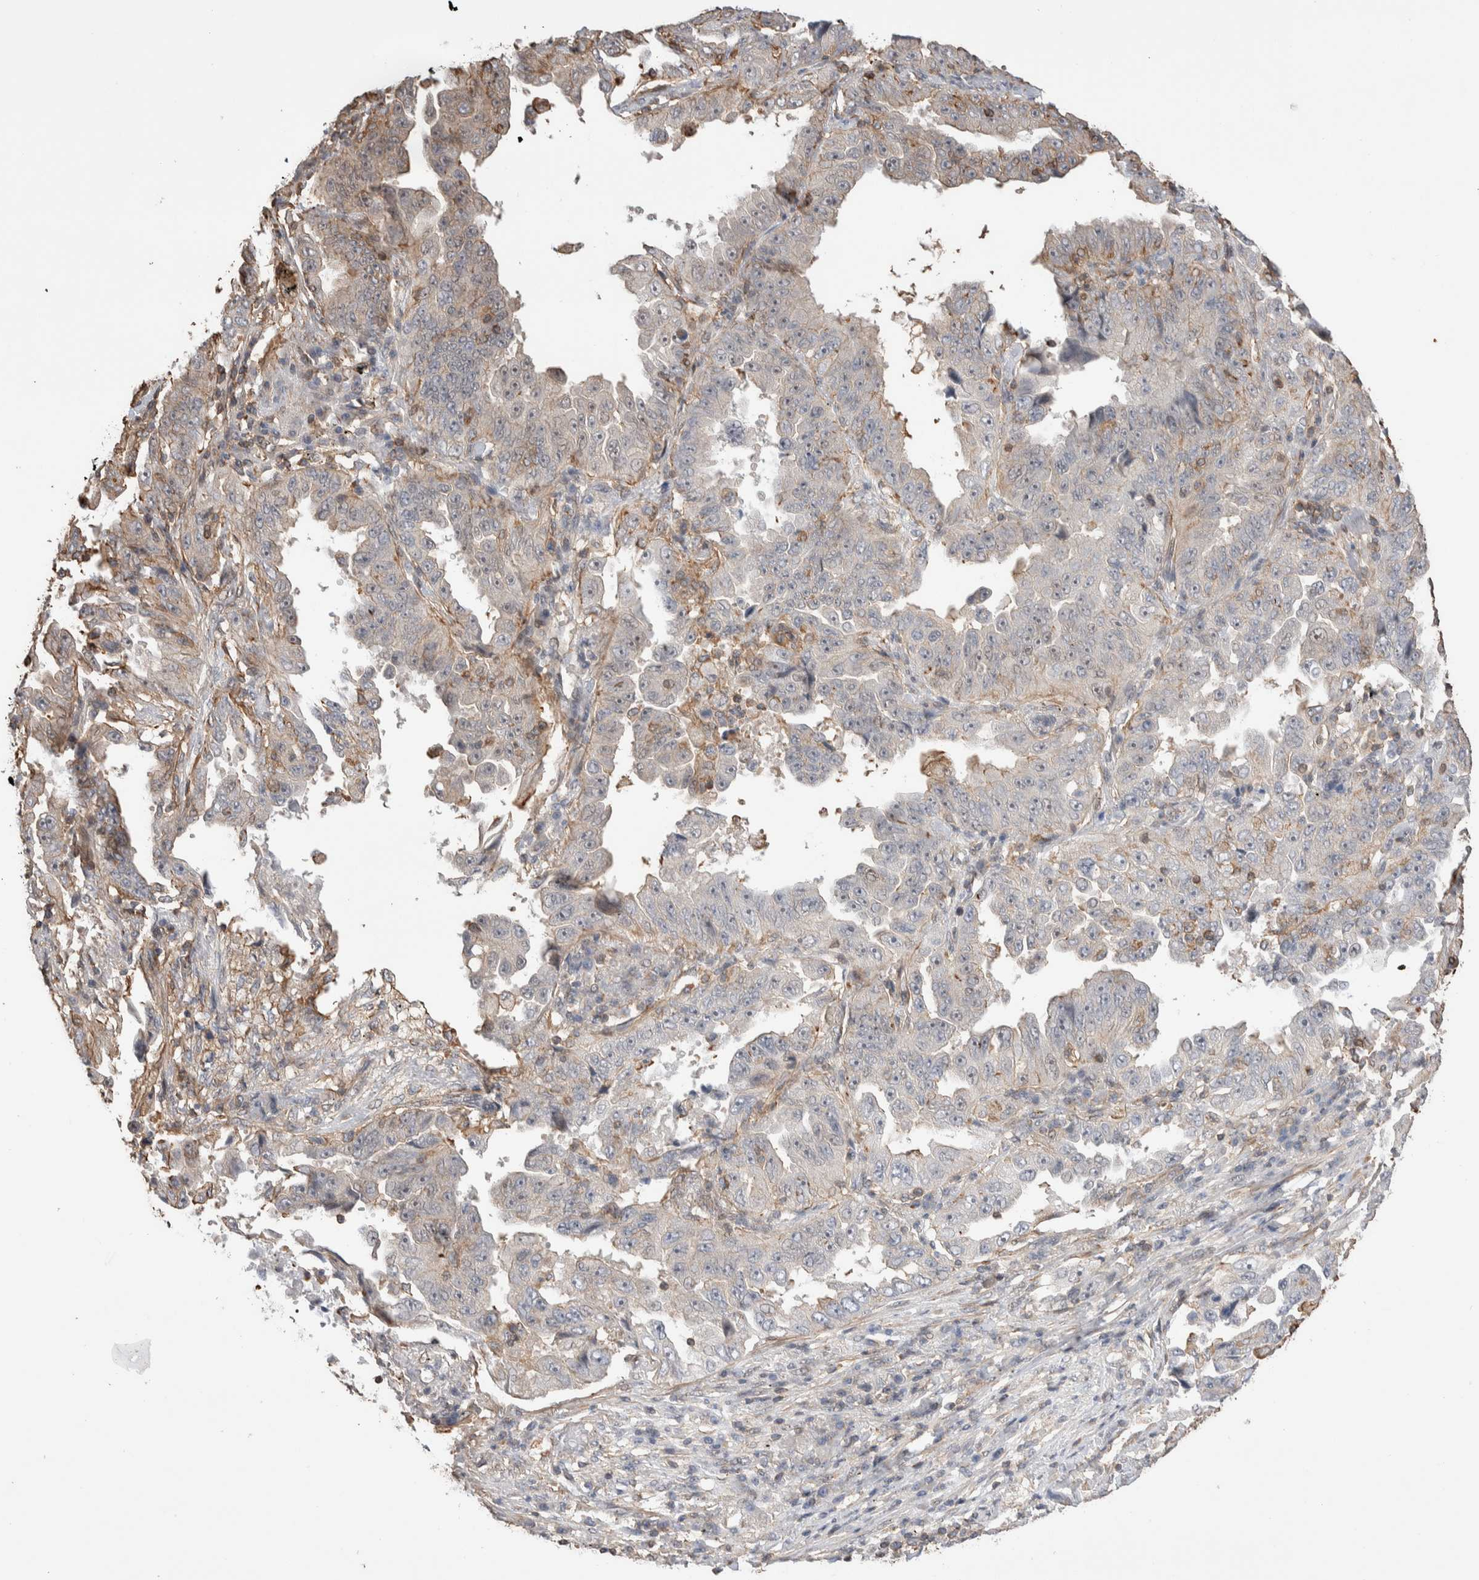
{"staining": {"intensity": "negative", "quantity": "none", "location": "none"}, "tissue": "lung cancer", "cell_type": "Tumor cells", "image_type": "cancer", "snomed": [{"axis": "morphology", "description": "Adenocarcinoma, NOS"}, {"axis": "topography", "description": "Lung"}], "caption": "Photomicrograph shows no protein expression in tumor cells of lung adenocarcinoma tissue. (Brightfield microscopy of DAB IHC at high magnification).", "gene": "ZNF704", "patient": {"sex": "female", "age": 51}}